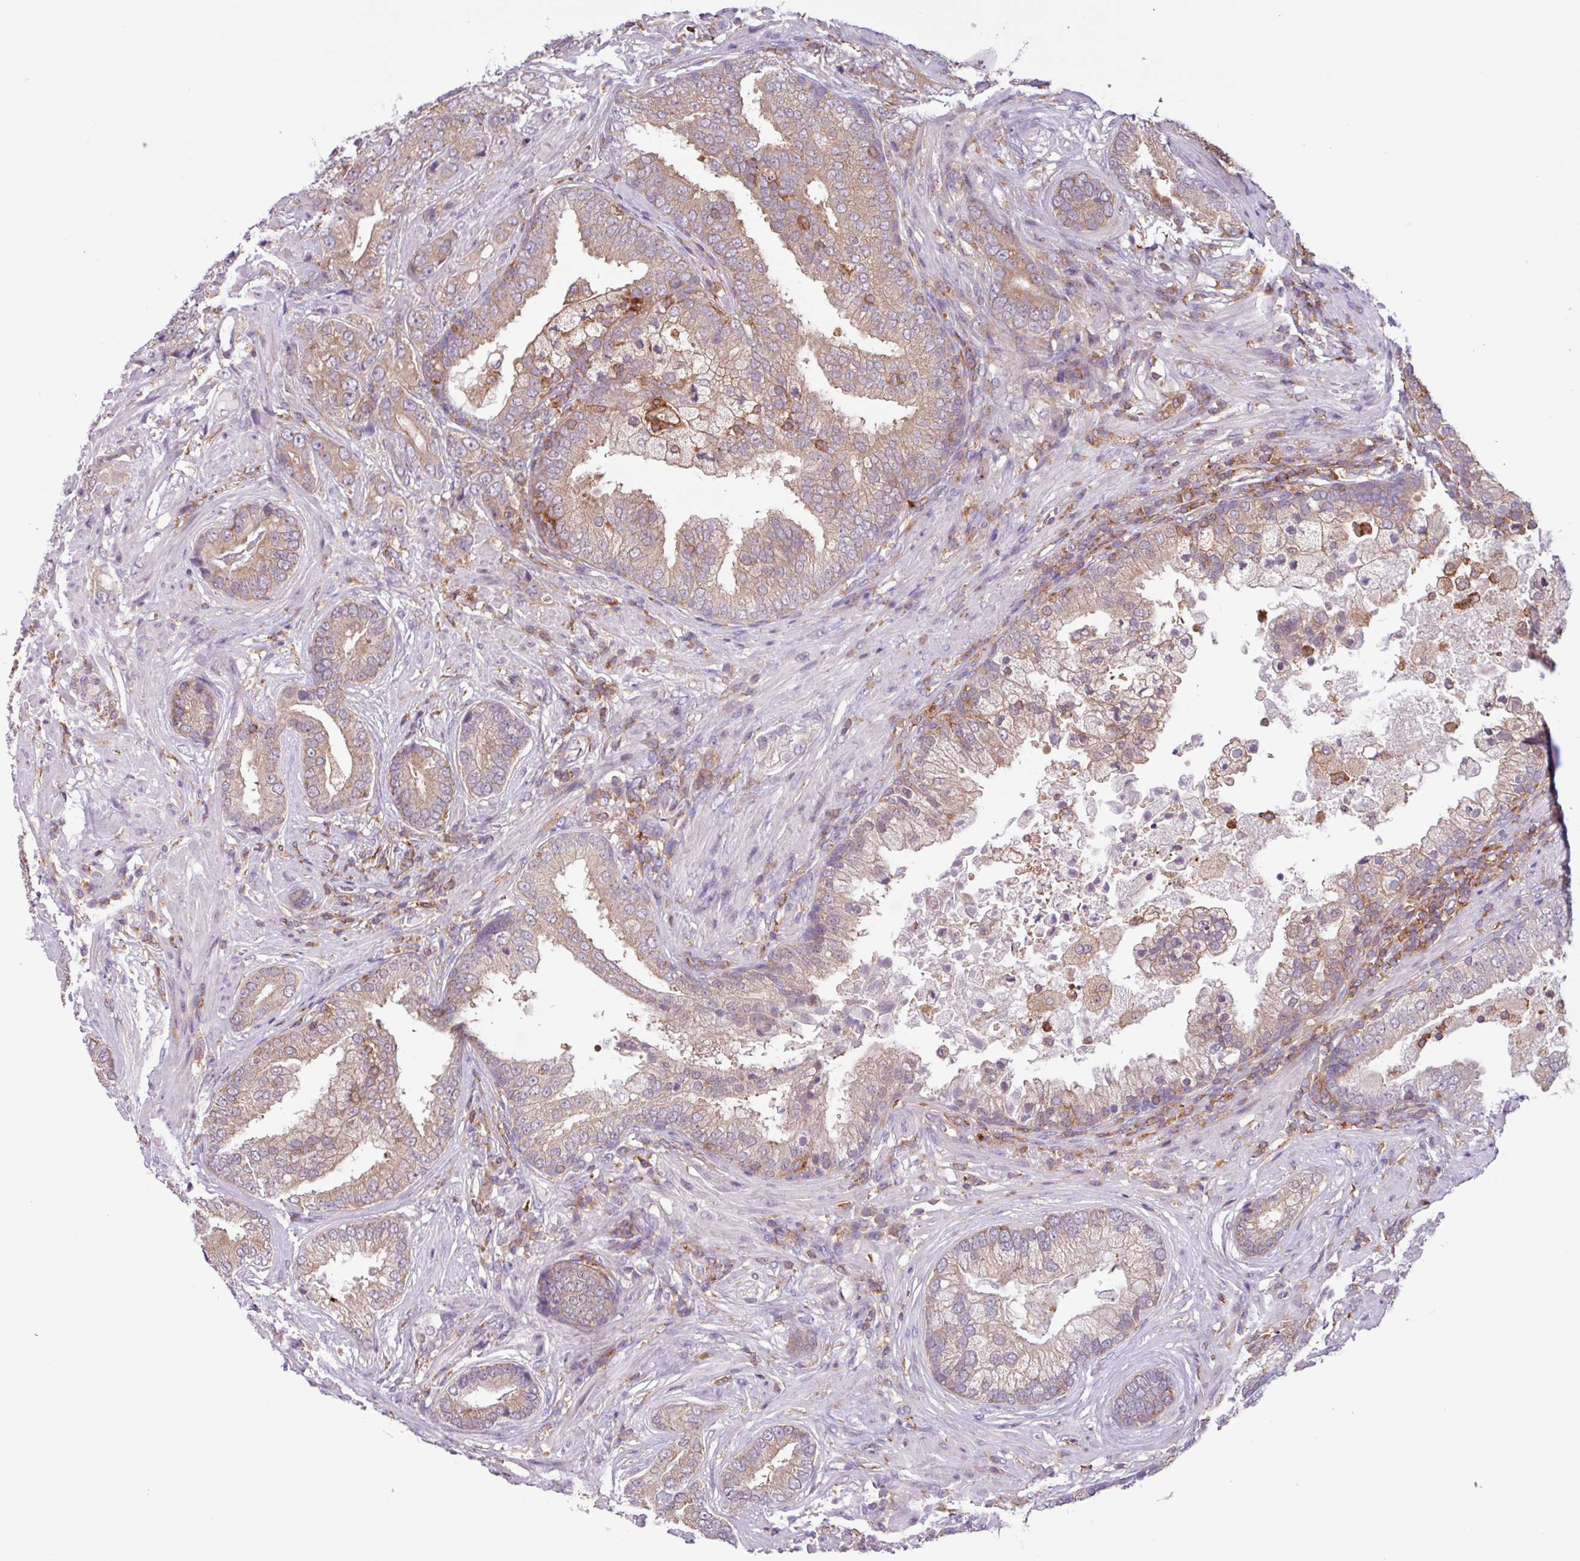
{"staining": {"intensity": "moderate", "quantity": ">75%", "location": "cytoplasmic/membranous"}, "tissue": "prostate cancer", "cell_type": "Tumor cells", "image_type": "cancer", "snomed": [{"axis": "morphology", "description": "Adenocarcinoma, High grade"}, {"axis": "topography", "description": "Prostate"}], "caption": "DAB (3,3'-diaminobenzidine) immunohistochemical staining of human prostate adenocarcinoma (high-grade) displays moderate cytoplasmic/membranous protein expression in approximately >75% of tumor cells. The staining was performed using DAB, with brown indicating positive protein expression. Nuclei are stained blue with hematoxylin.", "gene": "ACTR3", "patient": {"sex": "male", "age": 55}}